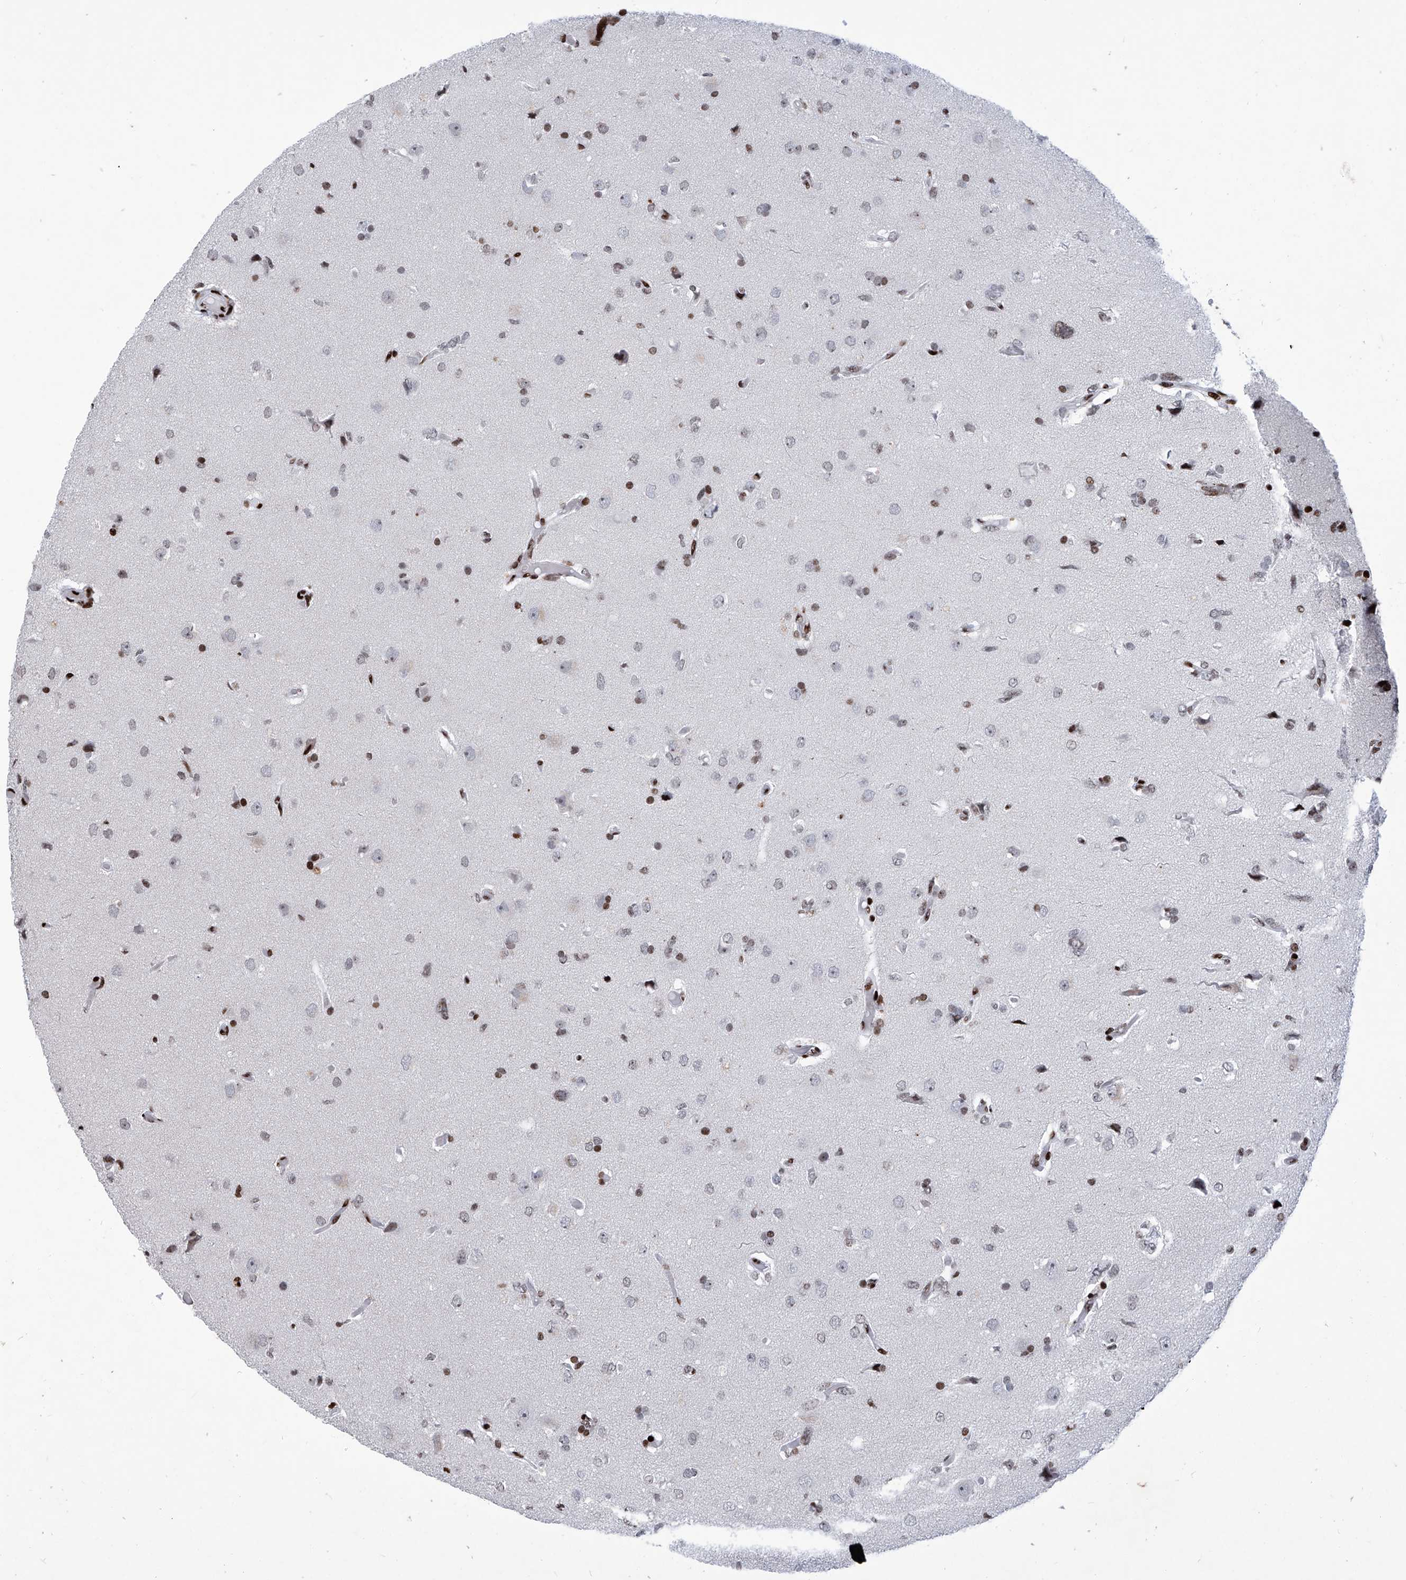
{"staining": {"intensity": "weak", "quantity": "<25%", "location": "nuclear"}, "tissue": "glioma", "cell_type": "Tumor cells", "image_type": "cancer", "snomed": [{"axis": "morphology", "description": "Glioma, malignant, High grade"}, {"axis": "topography", "description": "Brain"}], "caption": "Tumor cells show no significant protein staining in malignant high-grade glioma.", "gene": "HEY2", "patient": {"sex": "female", "age": 59}}